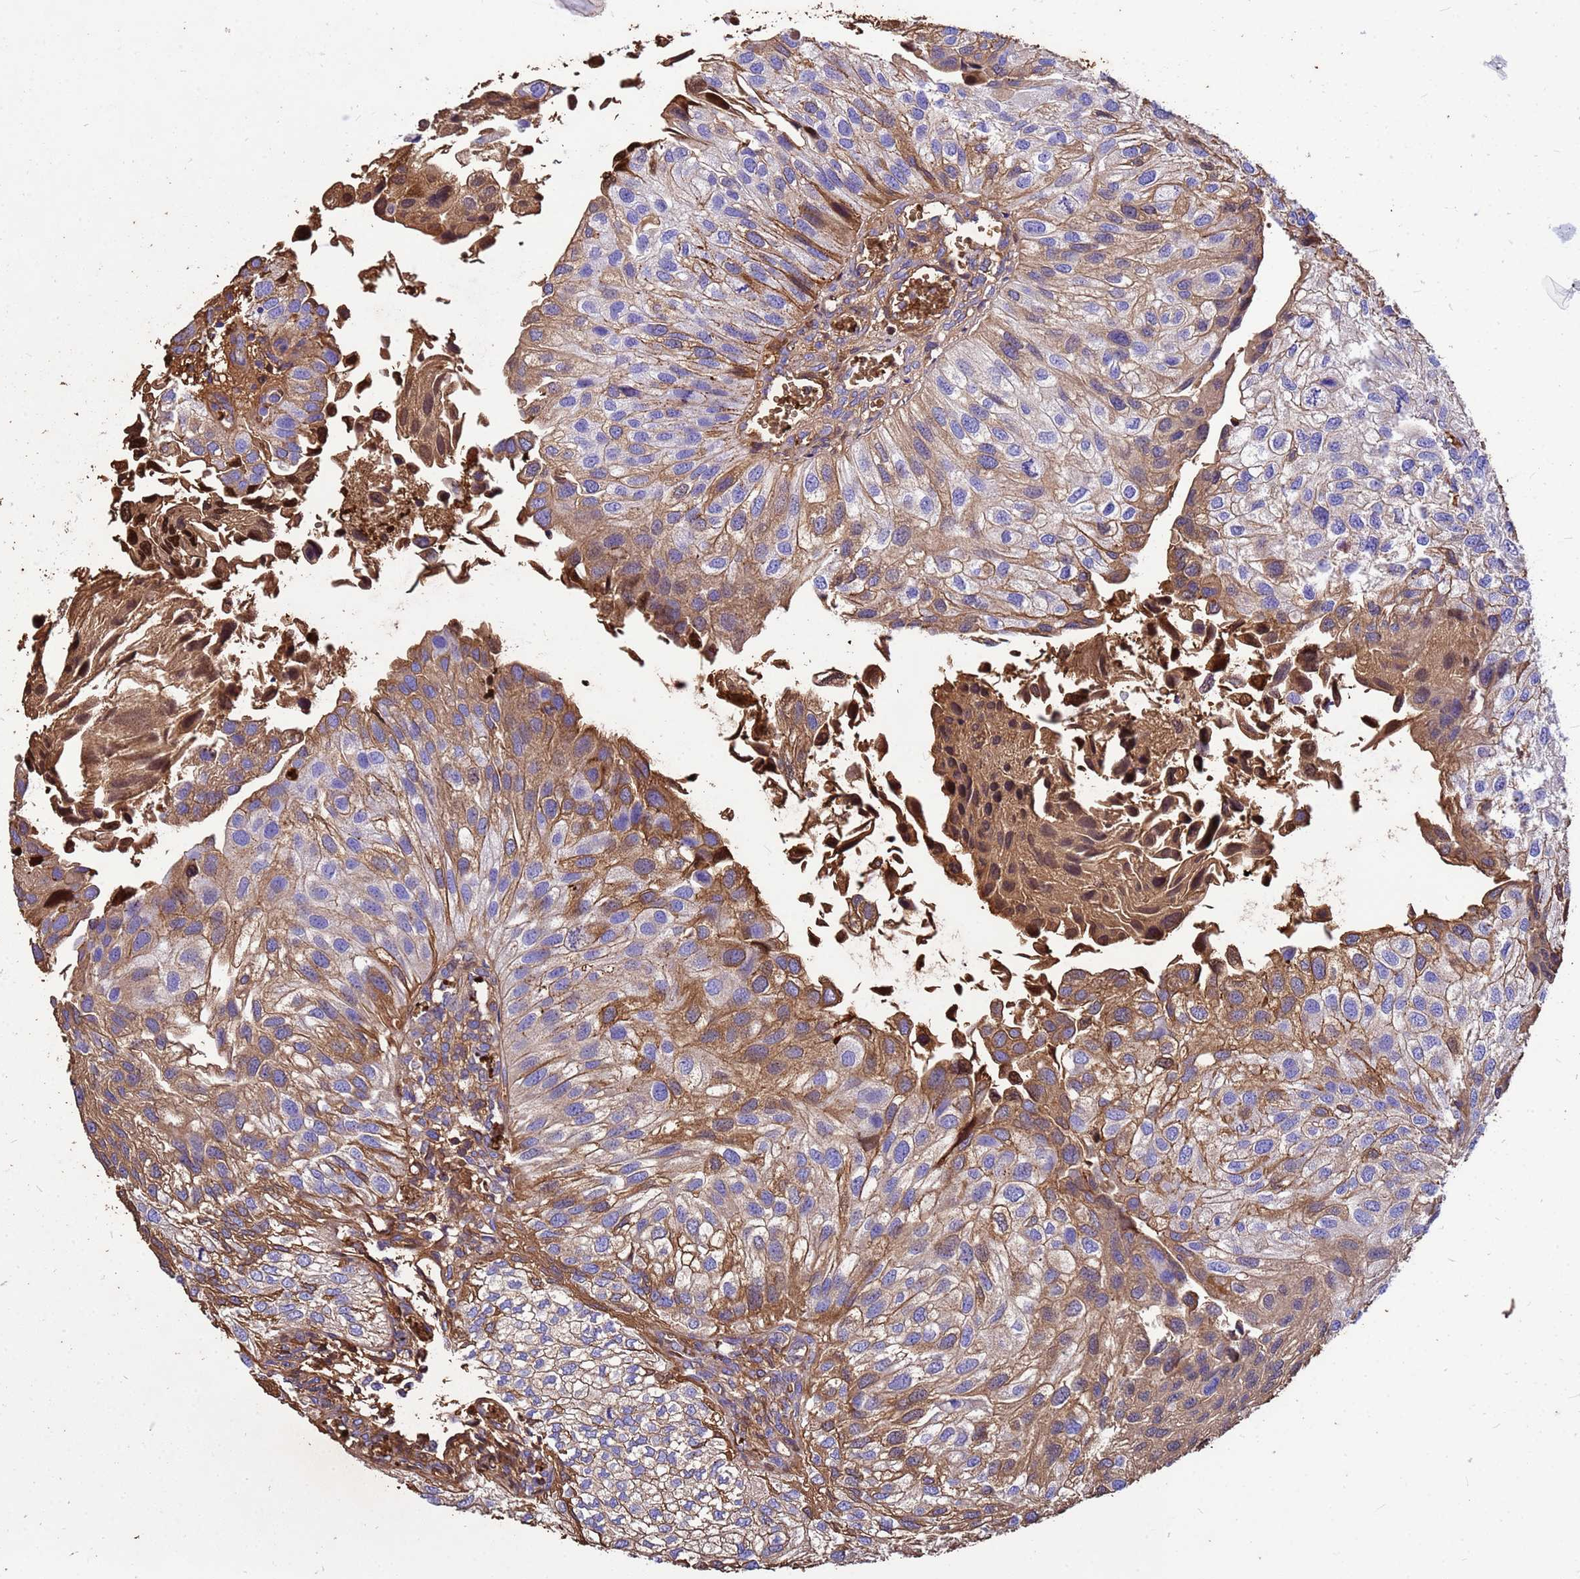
{"staining": {"intensity": "moderate", "quantity": "25%-75%", "location": "cytoplasmic/membranous"}, "tissue": "urothelial cancer", "cell_type": "Tumor cells", "image_type": "cancer", "snomed": [{"axis": "morphology", "description": "Urothelial carcinoma, Low grade"}, {"axis": "topography", "description": "Urinary bladder"}], "caption": "Immunohistochemical staining of urothelial cancer exhibits medium levels of moderate cytoplasmic/membranous expression in about 25%-75% of tumor cells.", "gene": "HBA2", "patient": {"sex": "female", "age": 89}}